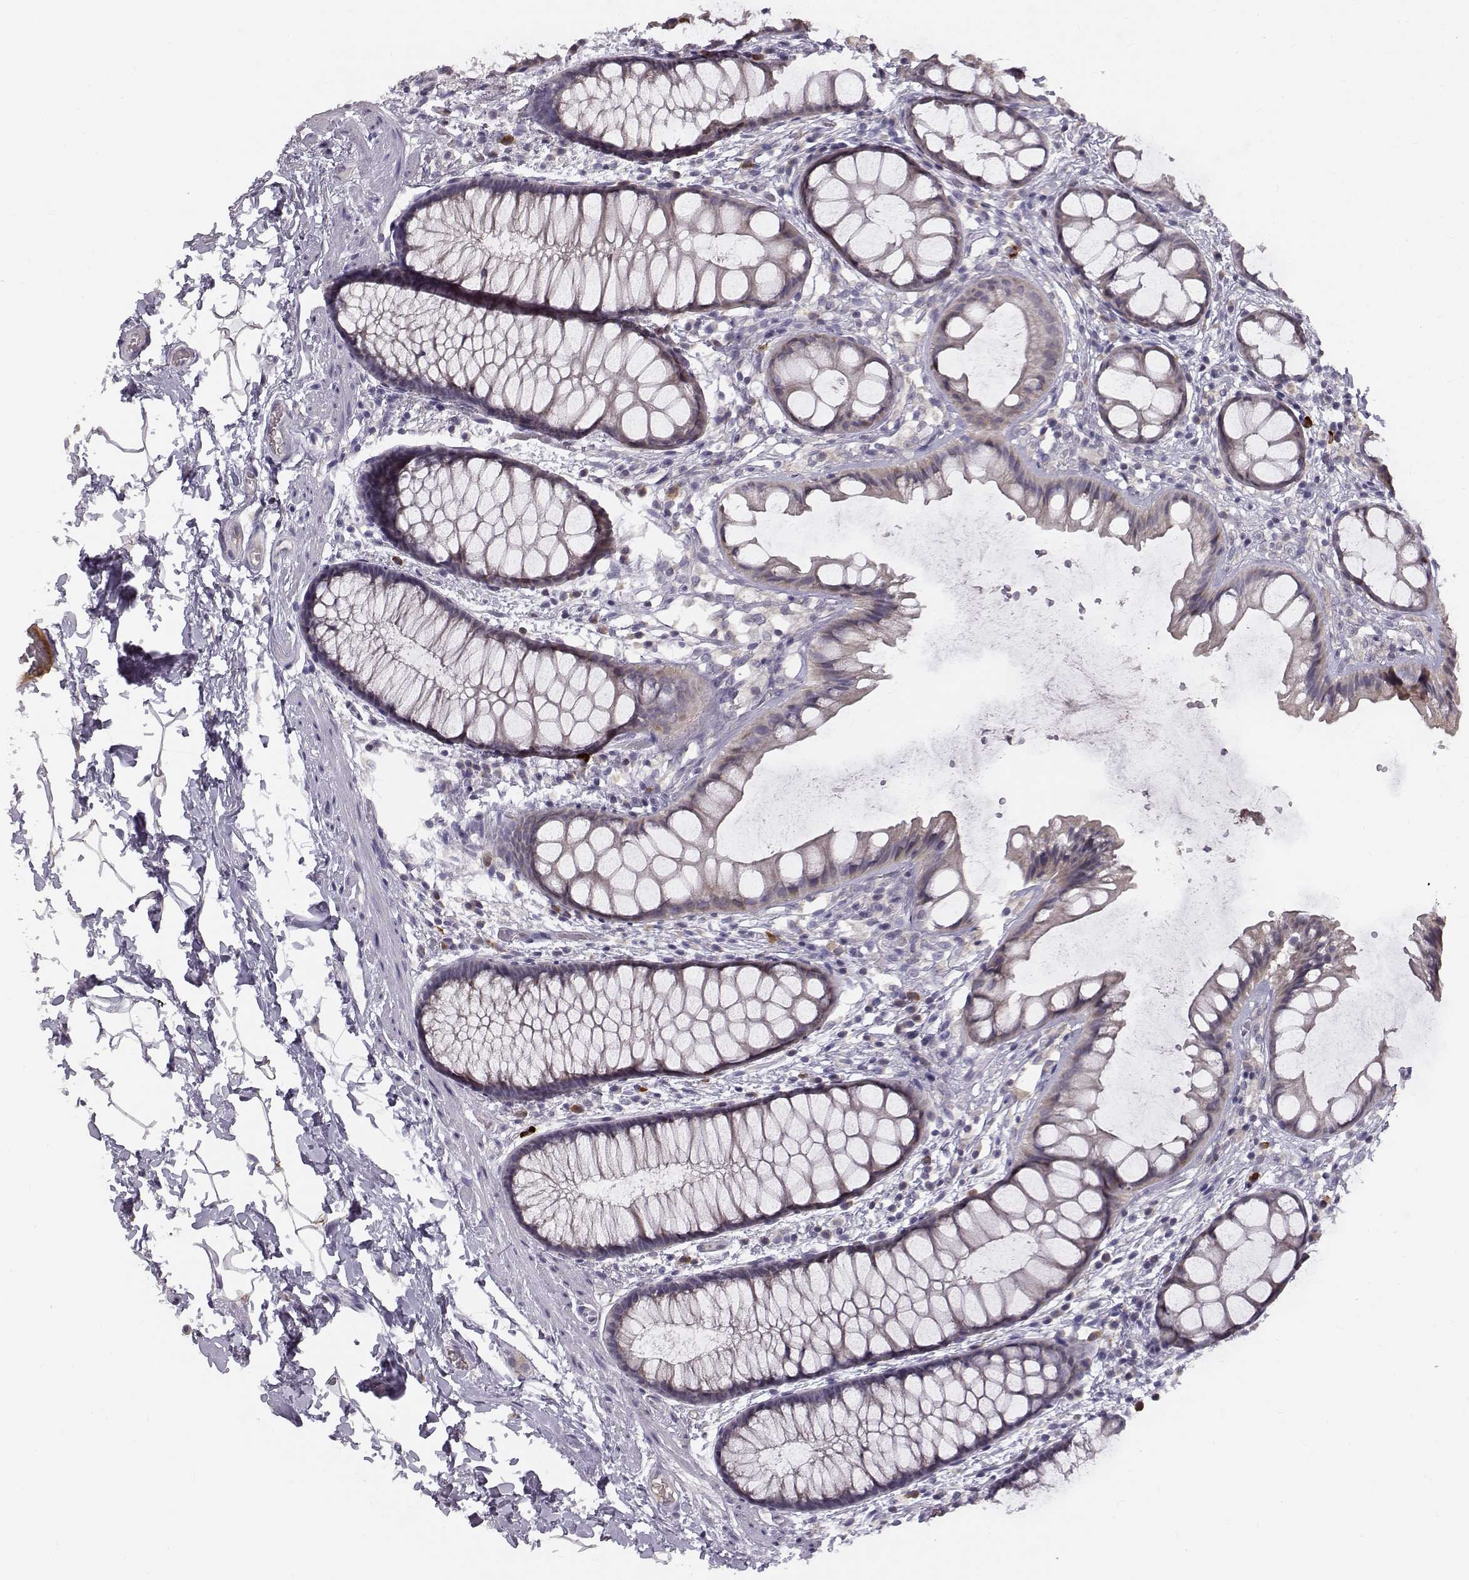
{"staining": {"intensity": "weak", "quantity": "25%-75%", "location": "cytoplasmic/membranous"}, "tissue": "rectum", "cell_type": "Glandular cells", "image_type": "normal", "snomed": [{"axis": "morphology", "description": "Normal tissue, NOS"}, {"axis": "topography", "description": "Rectum"}], "caption": "IHC of normal human rectum exhibits low levels of weak cytoplasmic/membranous positivity in about 25%-75% of glandular cells.", "gene": "ACSL6", "patient": {"sex": "female", "age": 62}}